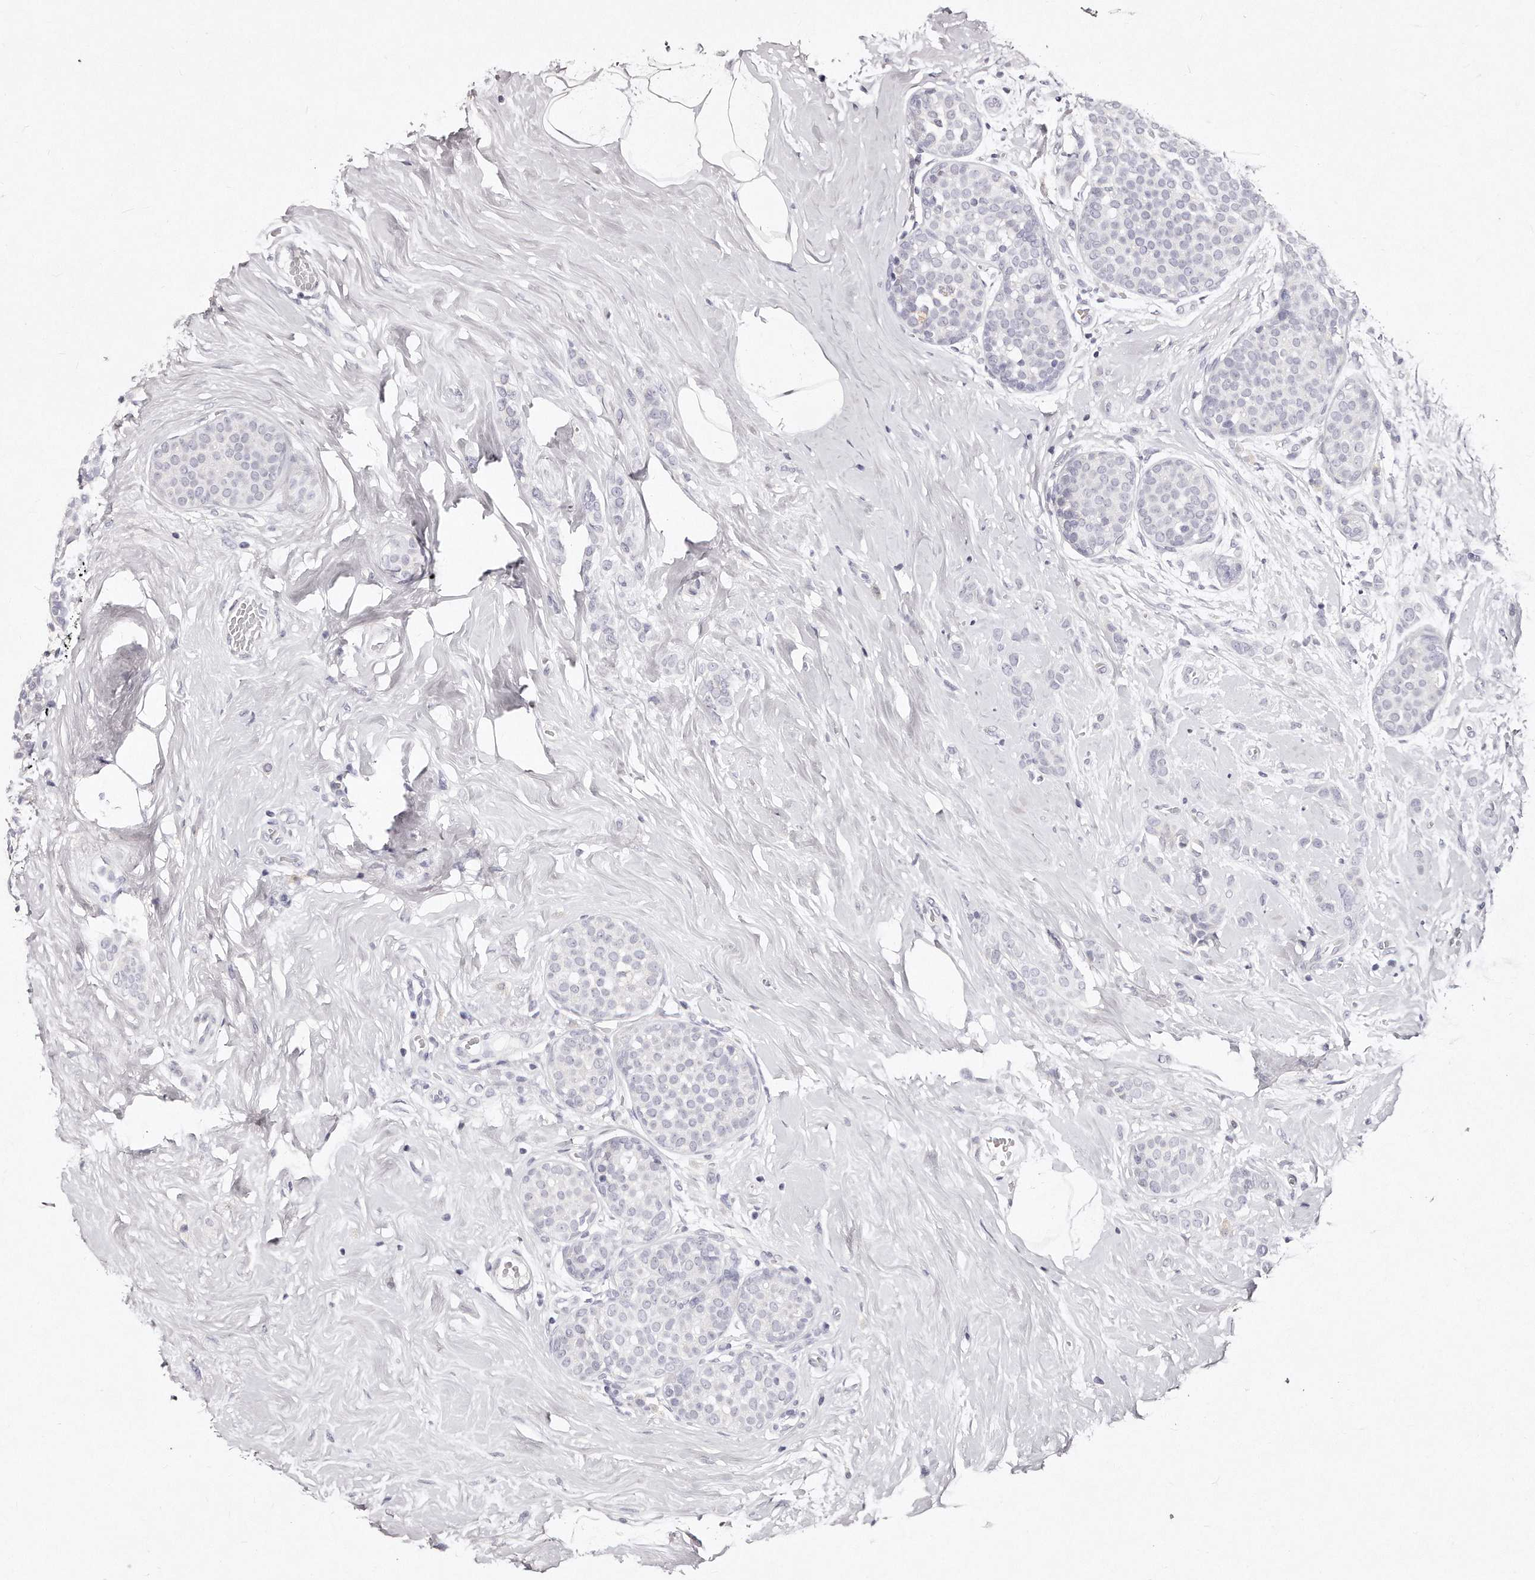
{"staining": {"intensity": "negative", "quantity": "none", "location": "none"}, "tissue": "breast cancer", "cell_type": "Tumor cells", "image_type": "cancer", "snomed": [{"axis": "morphology", "description": "Lobular carcinoma, in situ"}, {"axis": "morphology", "description": "Lobular carcinoma"}, {"axis": "topography", "description": "Breast"}], "caption": "DAB (3,3'-diaminobenzidine) immunohistochemical staining of human breast cancer (lobular carcinoma in situ) demonstrates no significant staining in tumor cells. Nuclei are stained in blue.", "gene": "GDA", "patient": {"sex": "female", "age": 41}}